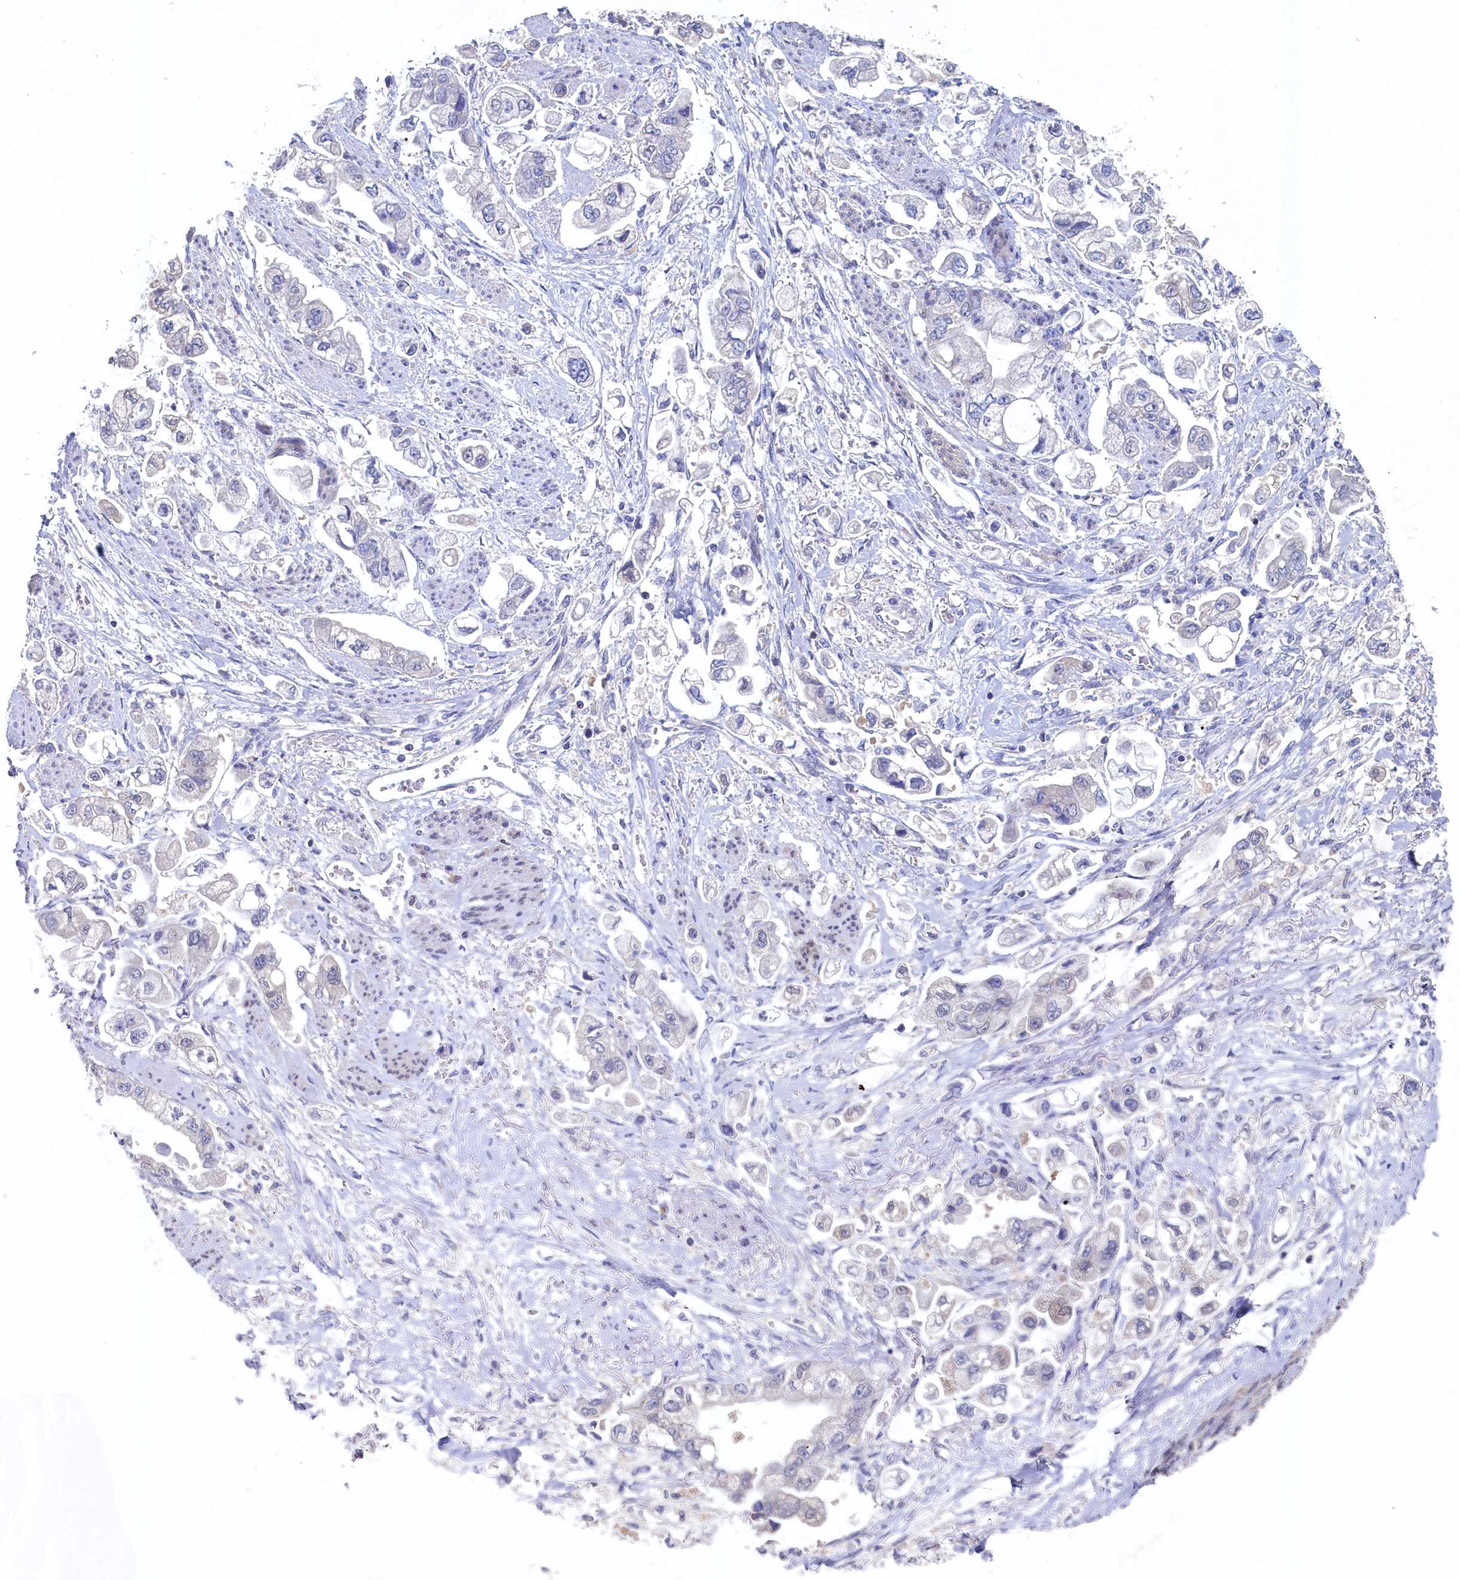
{"staining": {"intensity": "negative", "quantity": "none", "location": "none"}, "tissue": "stomach cancer", "cell_type": "Tumor cells", "image_type": "cancer", "snomed": [{"axis": "morphology", "description": "Adenocarcinoma, NOS"}, {"axis": "topography", "description": "Stomach"}], "caption": "This histopathology image is of stomach cancer stained with IHC to label a protein in brown with the nuclei are counter-stained blue. There is no positivity in tumor cells.", "gene": "C11orf54", "patient": {"sex": "male", "age": 62}}